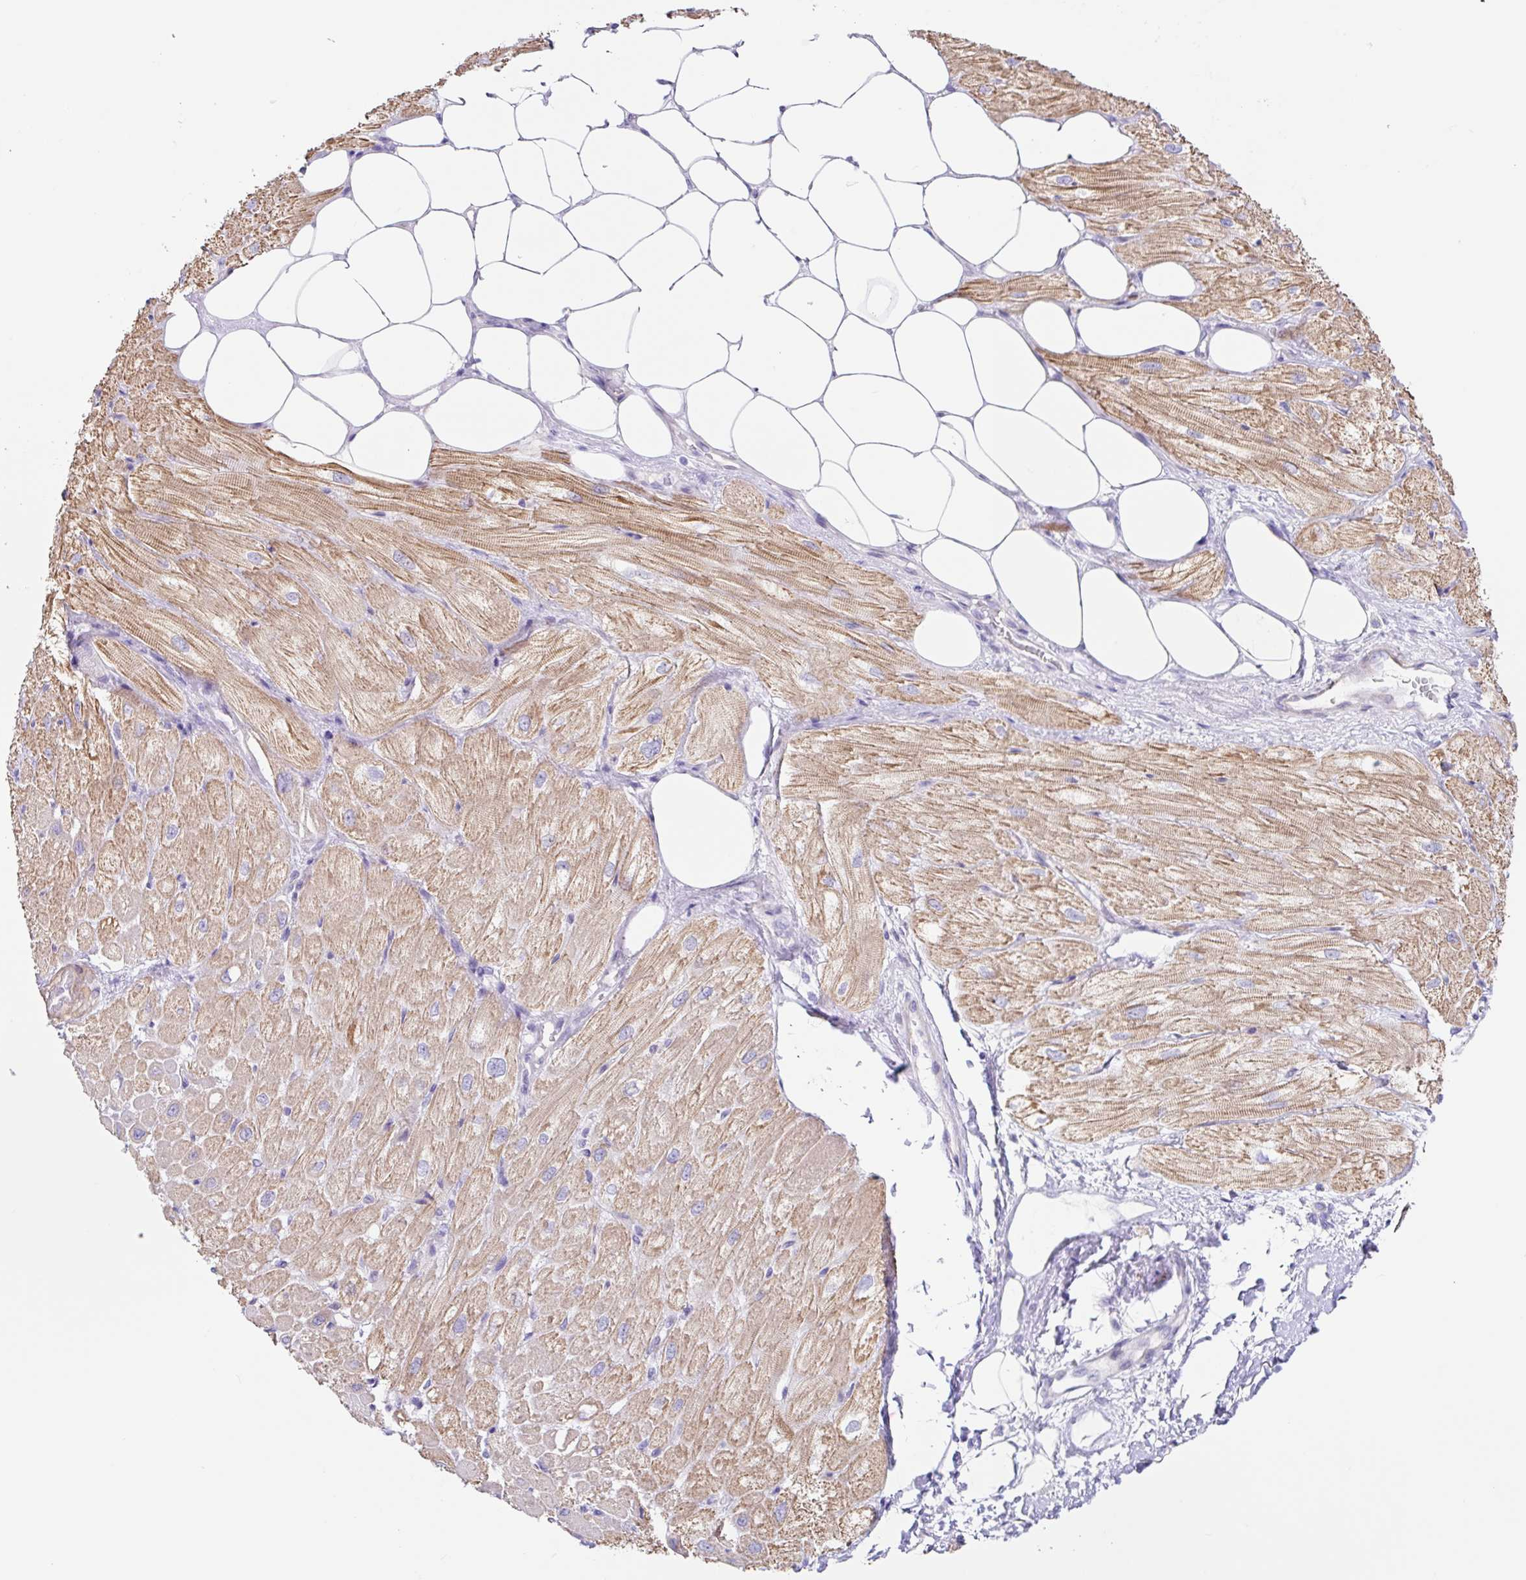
{"staining": {"intensity": "moderate", "quantity": ">75%", "location": "cytoplasmic/membranous"}, "tissue": "heart muscle", "cell_type": "Cardiomyocytes", "image_type": "normal", "snomed": [{"axis": "morphology", "description": "Normal tissue, NOS"}, {"axis": "topography", "description": "Heart"}], "caption": "High-power microscopy captured an immunohistochemistry (IHC) image of unremarkable heart muscle, revealing moderate cytoplasmic/membranous expression in about >75% of cardiomyocytes.", "gene": "DCAF17", "patient": {"sex": "male", "age": 62}}